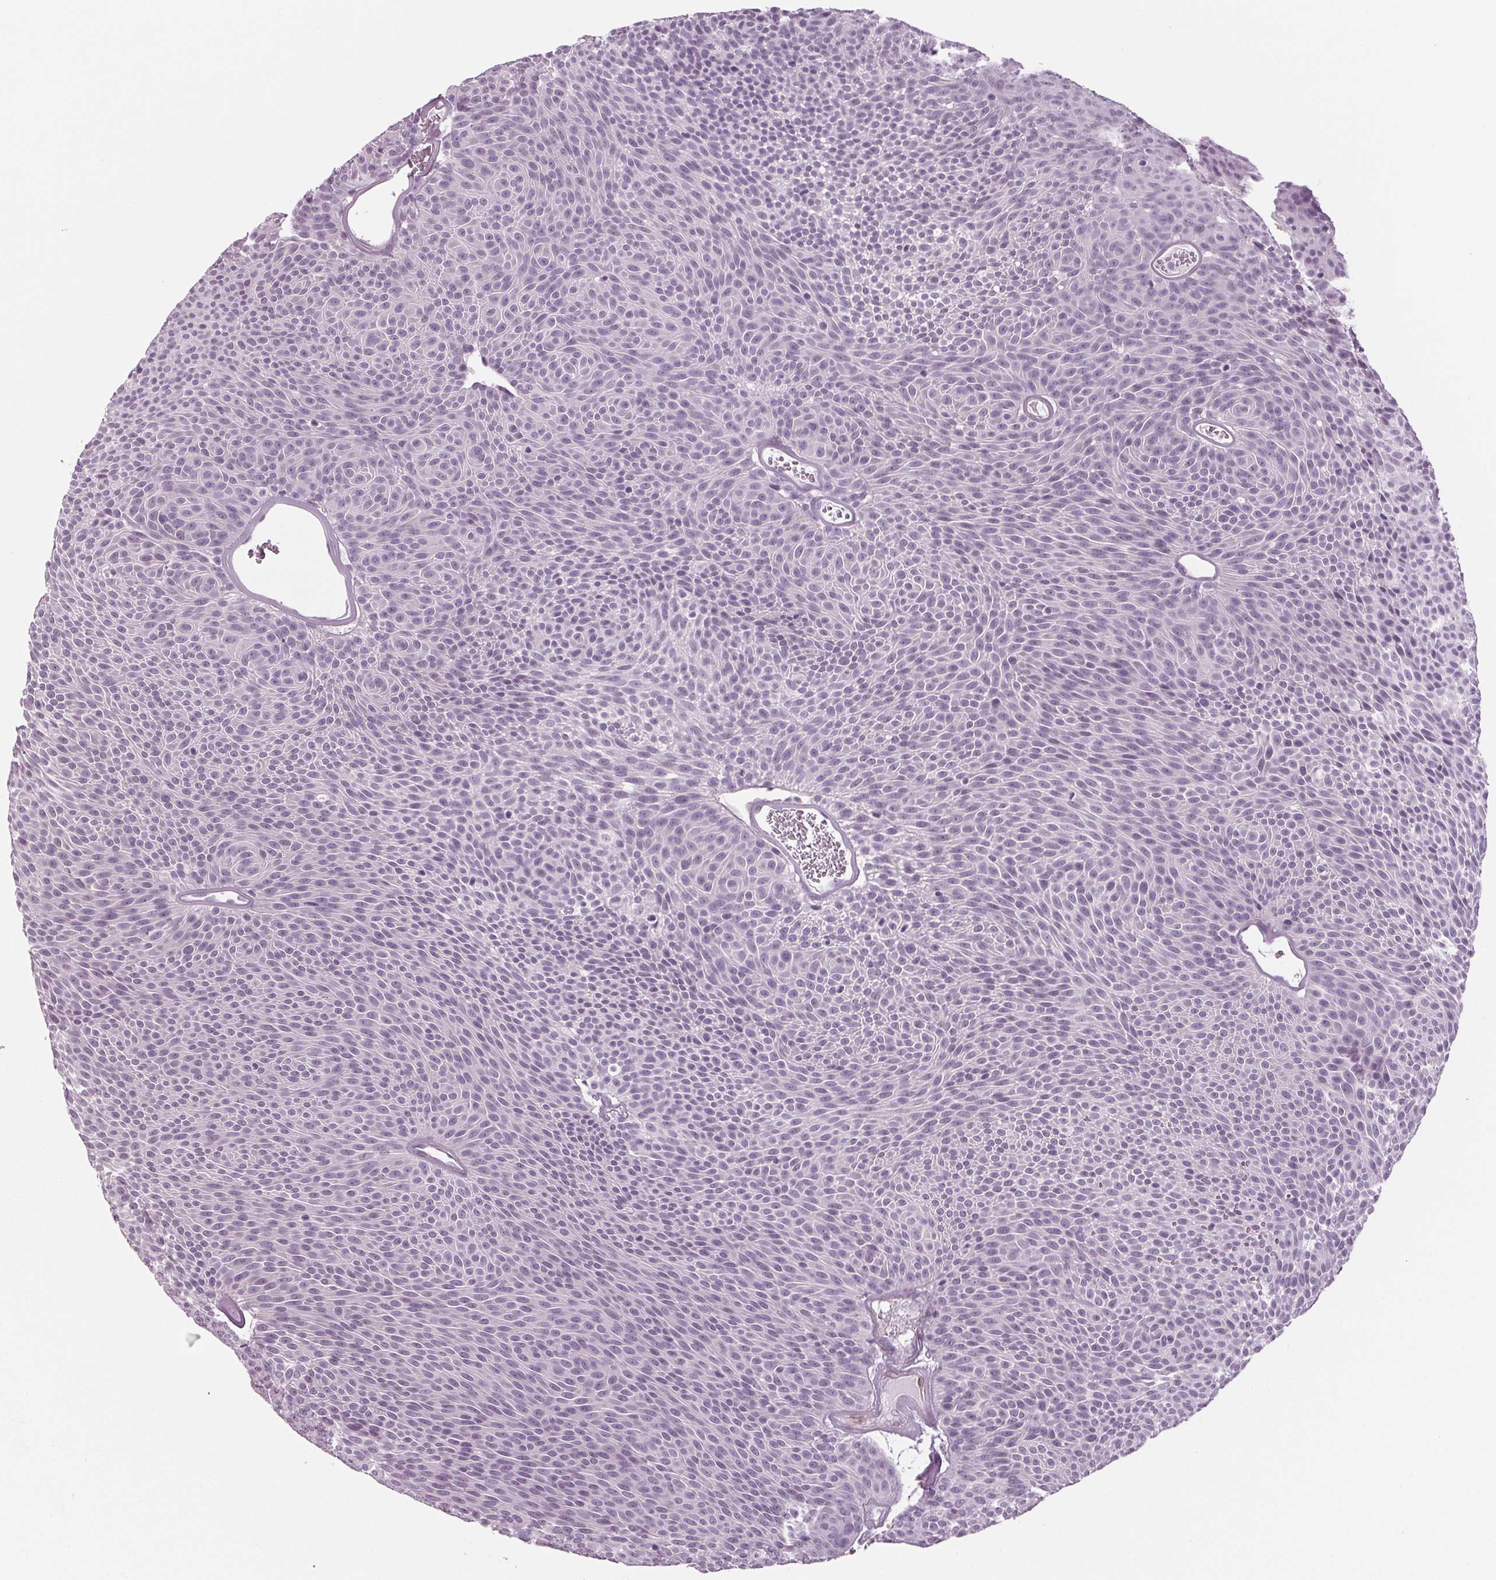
{"staining": {"intensity": "negative", "quantity": "none", "location": "none"}, "tissue": "urothelial cancer", "cell_type": "Tumor cells", "image_type": "cancer", "snomed": [{"axis": "morphology", "description": "Urothelial carcinoma, Low grade"}, {"axis": "topography", "description": "Urinary bladder"}], "caption": "Immunohistochemical staining of urothelial cancer exhibits no significant staining in tumor cells.", "gene": "BHLHE22", "patient": {"sex": "male", "age": 77}}